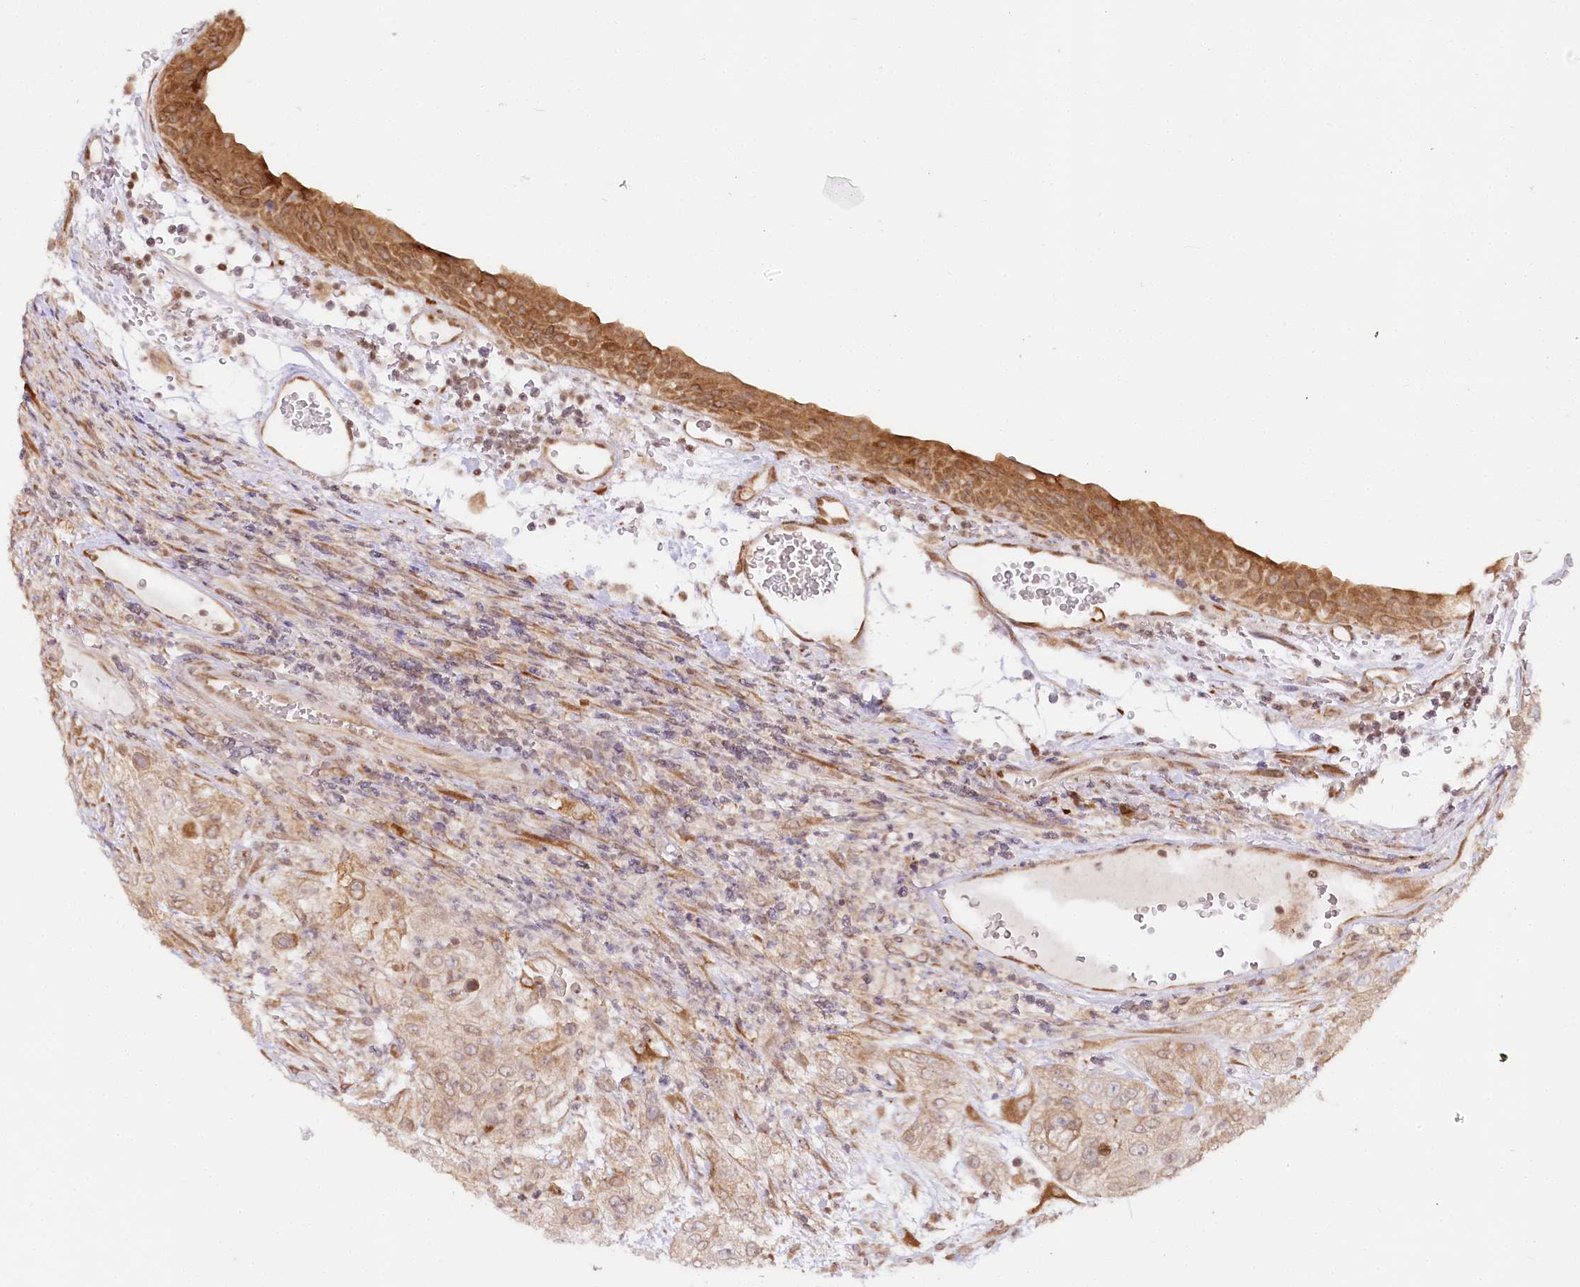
{"staining": {"intensity": "weak", "quantity": ">75%", "location": "cytoplasmic/membranous"}, "tissue": "urothelial cancer", "cell_type": "Tumor cells", "image_type": "cancer", "snomed": [{"axis": "morphology", "description": "Urothelial carcinoma, High grade"}, {"axis": "topography", "description": "Urinary bladder"}], "caption": "This is an image of immunohistochemistry staining of urothelial cancer, which shows weak expression in the cytoplasmic/membranous of tumor cells.", "gene": "ENSG00000144785", "patient": {"sex": "female", "age": 79}}